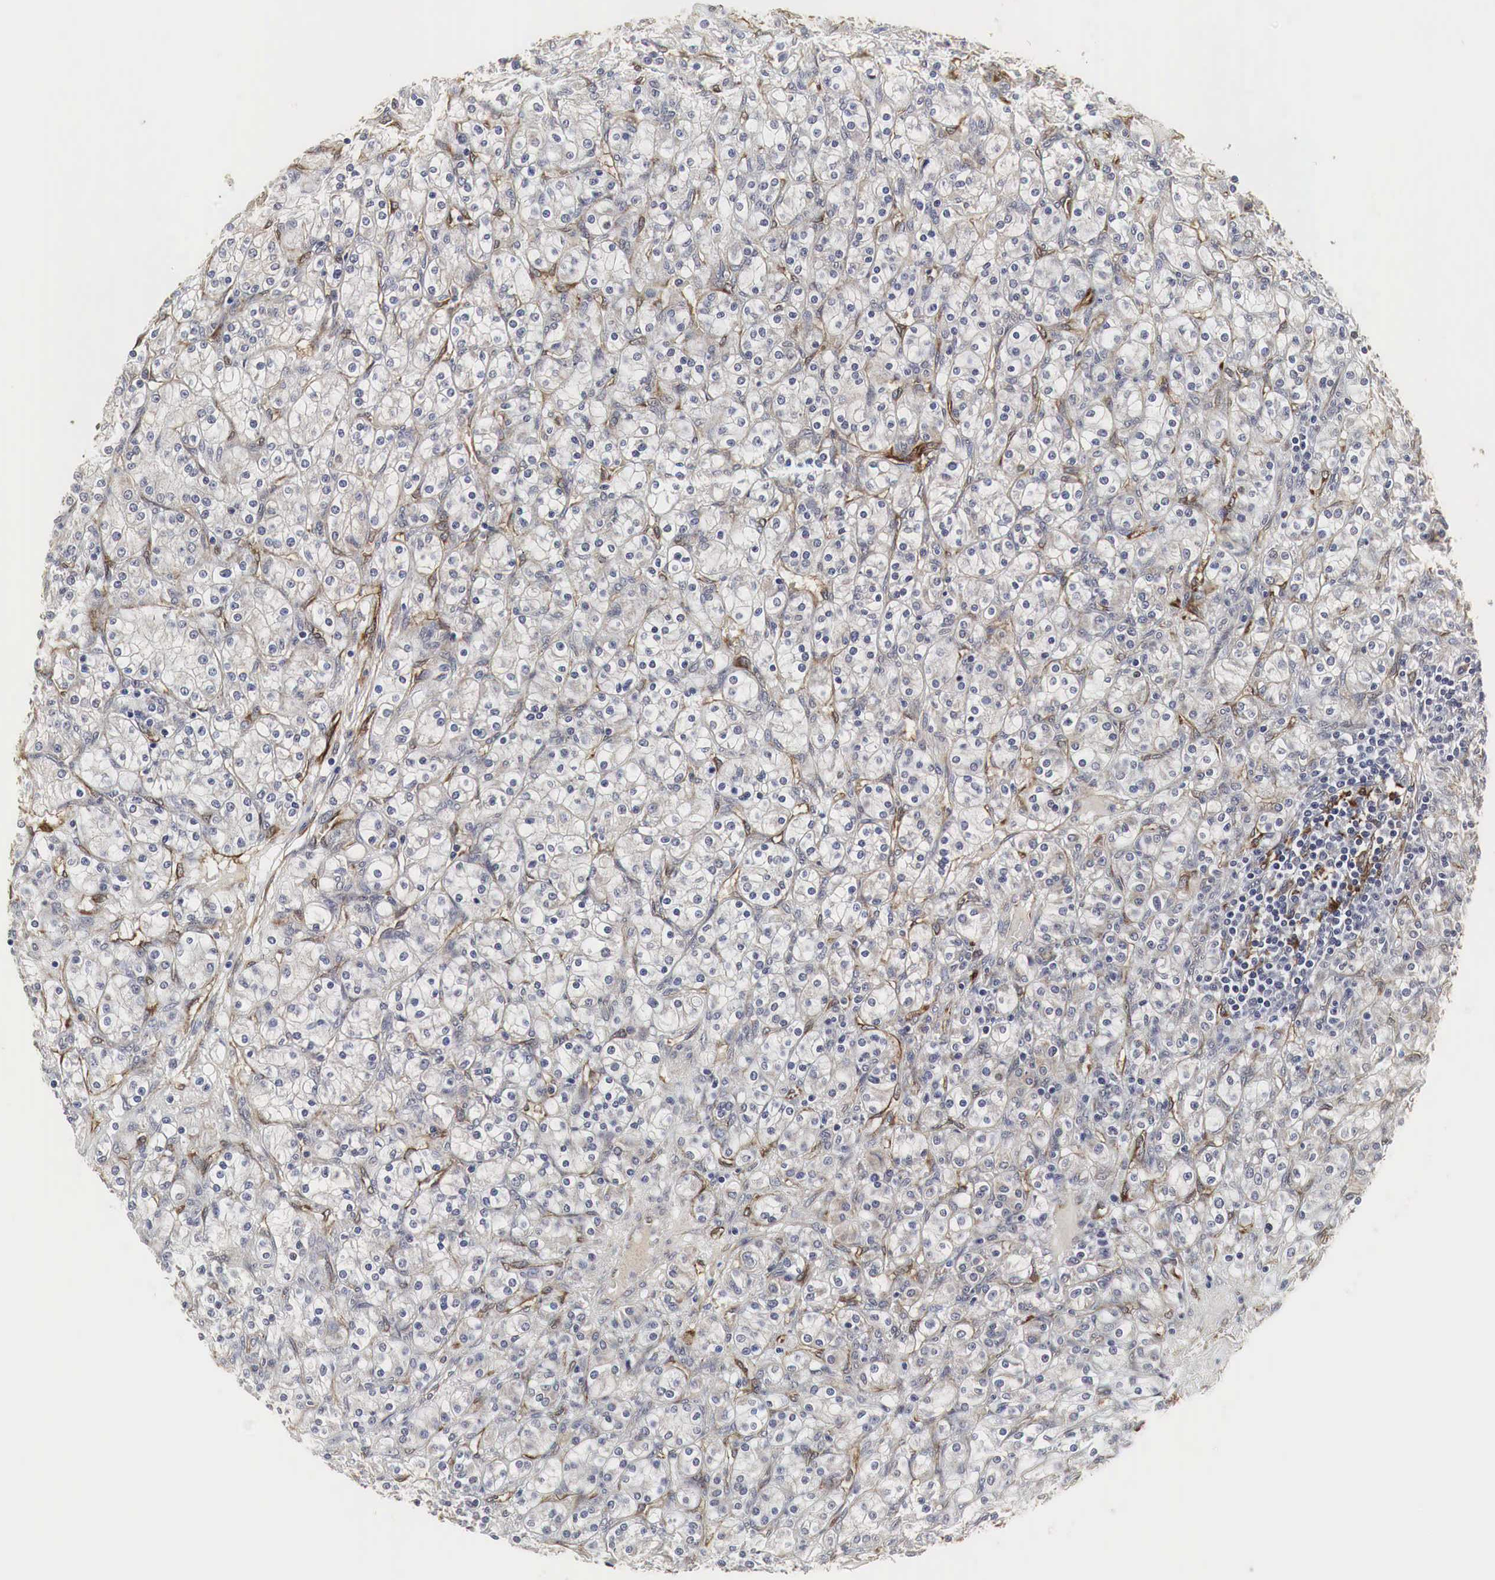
{"staining": {"intensity": "weak", "quantity": "<25%", "location": "cytoplasmic/membranous"}, "tissue": "renal cancer", "cell_type": "Tumor cells", "image_type": "cancer", "snomed": [{"axis": "morphology", "description": "Adenocarcinoma, NOS"}, {"axis": "topography", "description": "Kidney"}], "caption": "This is a micrograph of IHC staining of adenocarcinoma (renal), which shows no staining in tumor cells.", "gene": "SPIN1", "patient": {"sex": "male", "age": 77}}